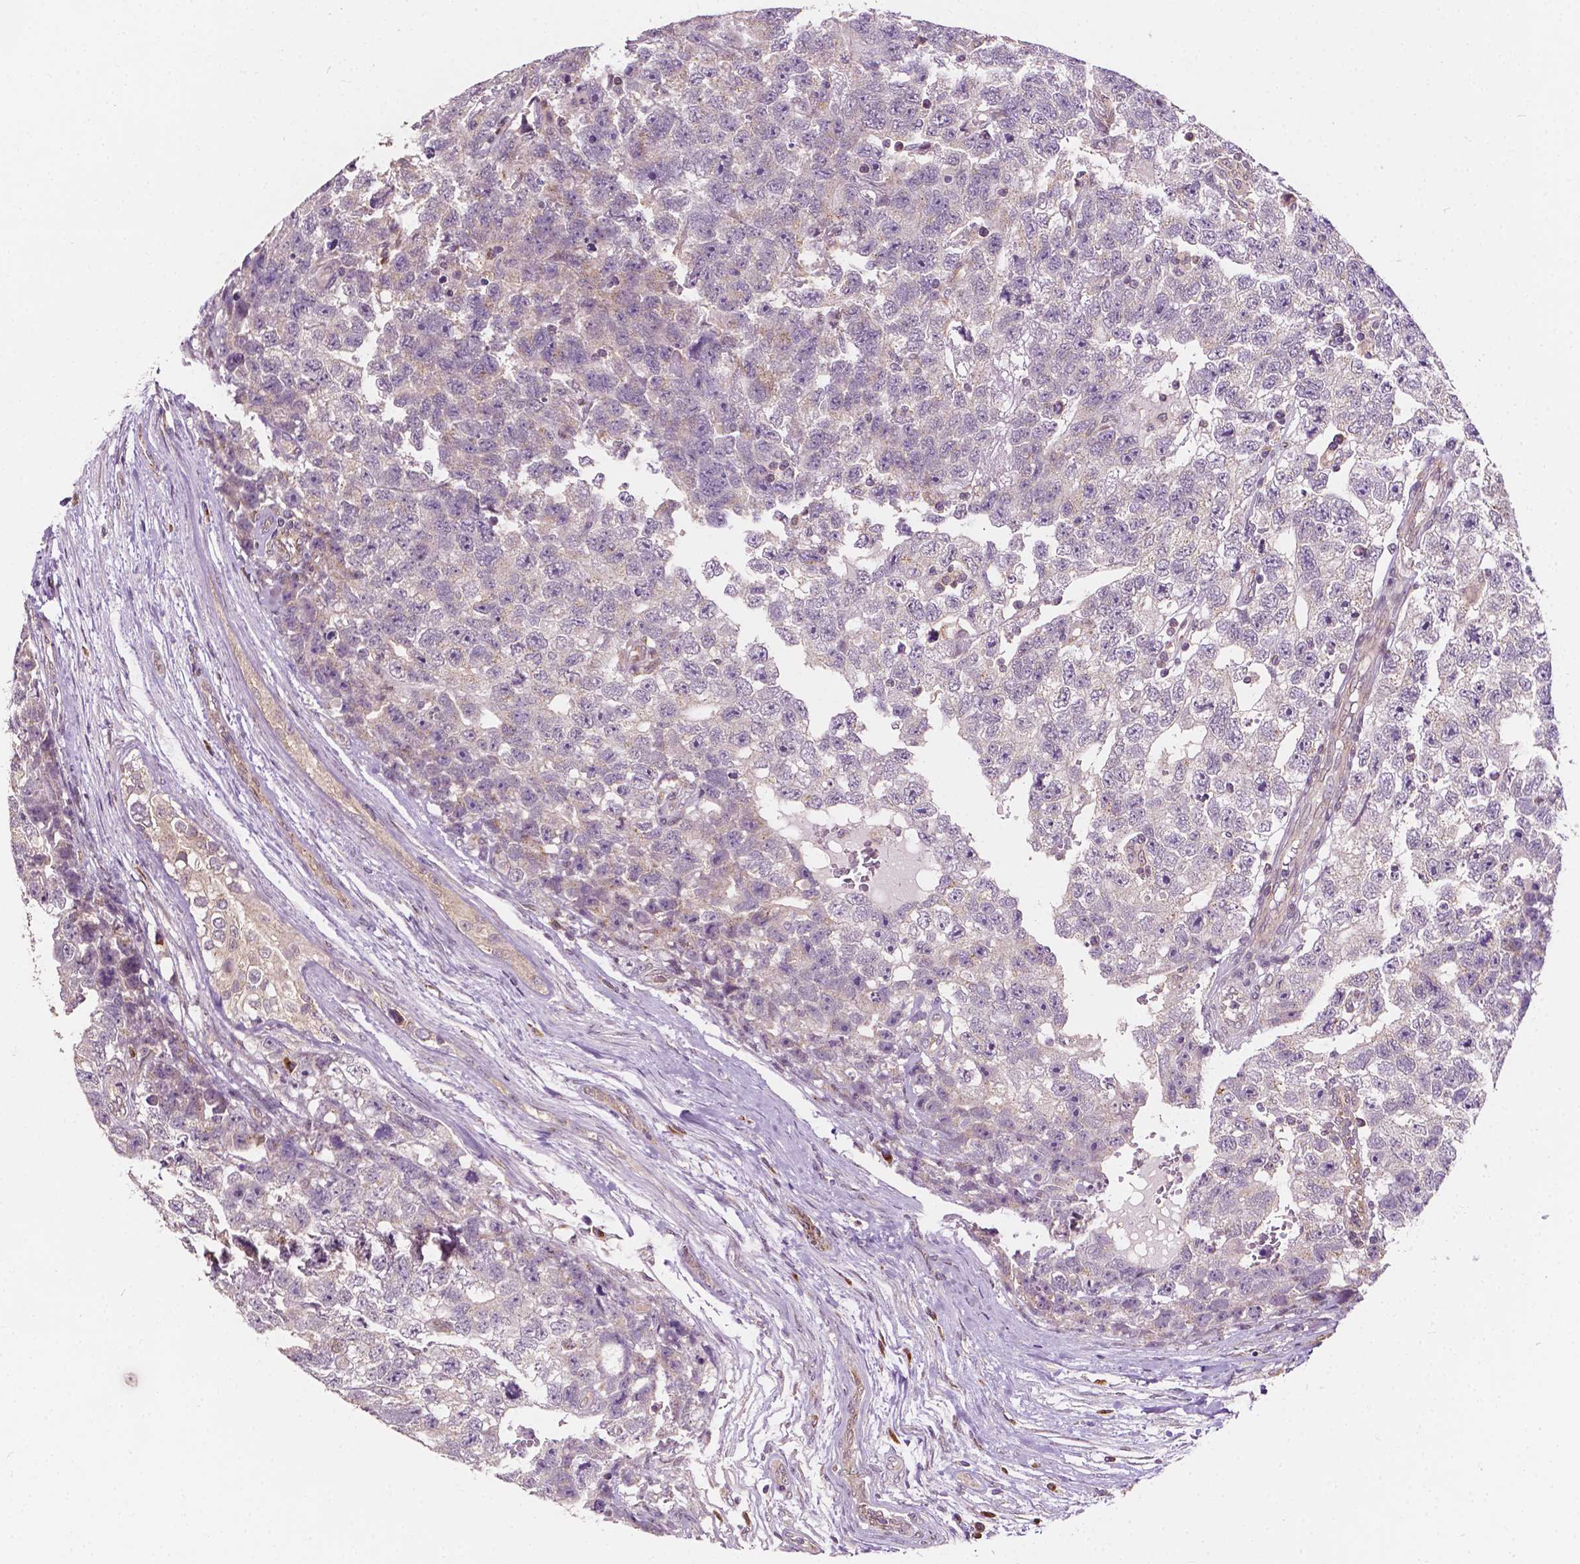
{"staining": {"intensity": "negative", "quantity": "none", "location": "none"}, "tissue": "testis cancer", "cell_type": "Tumor cells", "image_type": "cancer", "snomed": [{"axis": "morphology", "description": "Carcinoma, Embryonal, NOS"}, {"axis": "topography", "description": "Testis"}], "caption": "A micrograph of human embryonal carcinoma (testis) is negative for staining in tumor cells.", "gene": "EBAG9", "patient": {"sex": "male", "age": 22}}